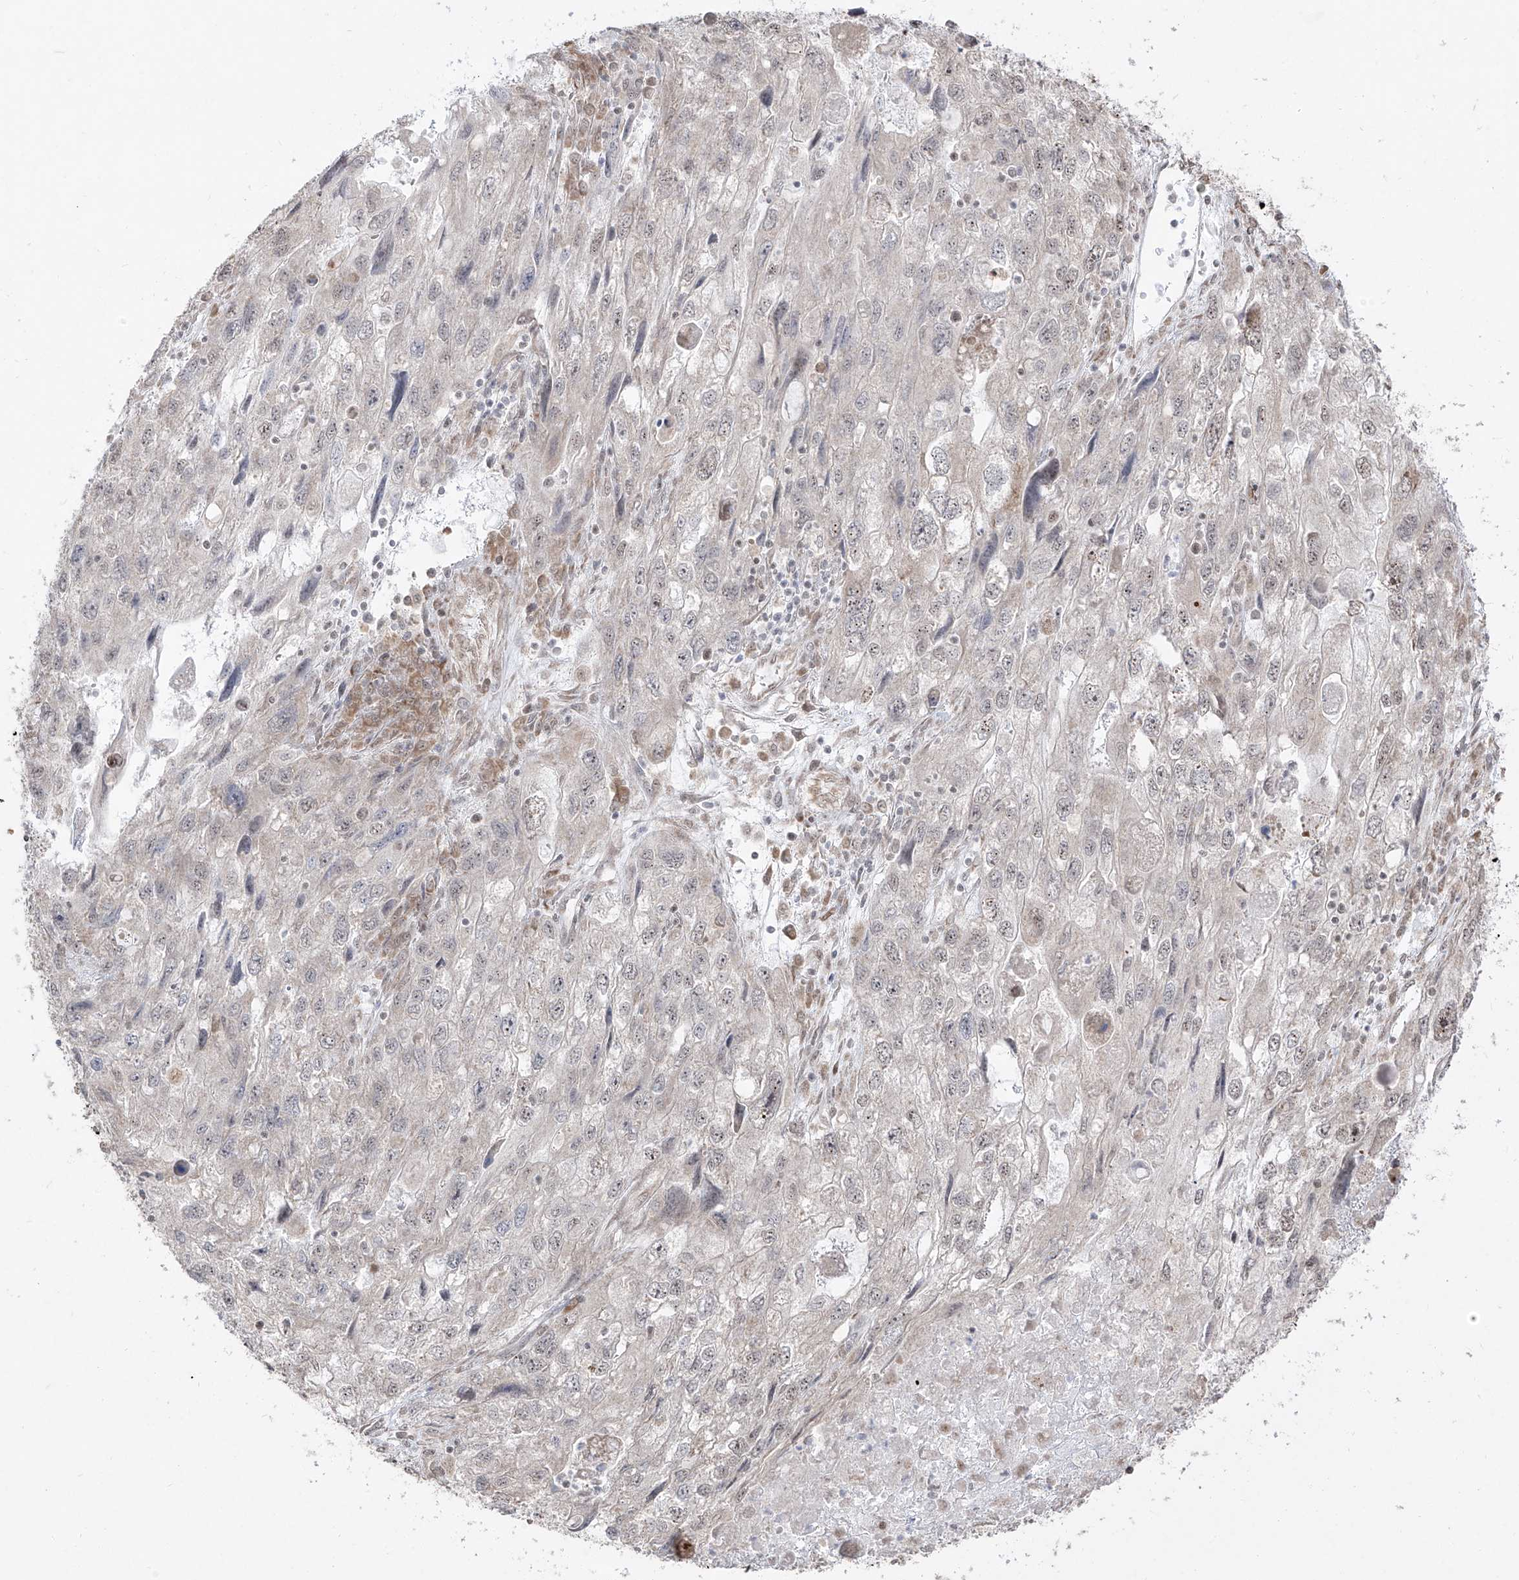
{"staining": {"intensity": "weak", "quantity": "<25%", "location": "nuclear"}, "tissue": "endometrial cancer", "cell_type": "Tumor cells", "image_type": "cancer", "snomed": [{"axis": "morphology", "description": "Adenocarcinoma, NOS"}, {"axis": "topography", "description": "Endometrium"}], "caption": "The image displays no significant positivity in tumor cells of endometrial adenocarcinoma.", "gene": "SNRNP27", "patient": {"sex": "female", "age": 49}}